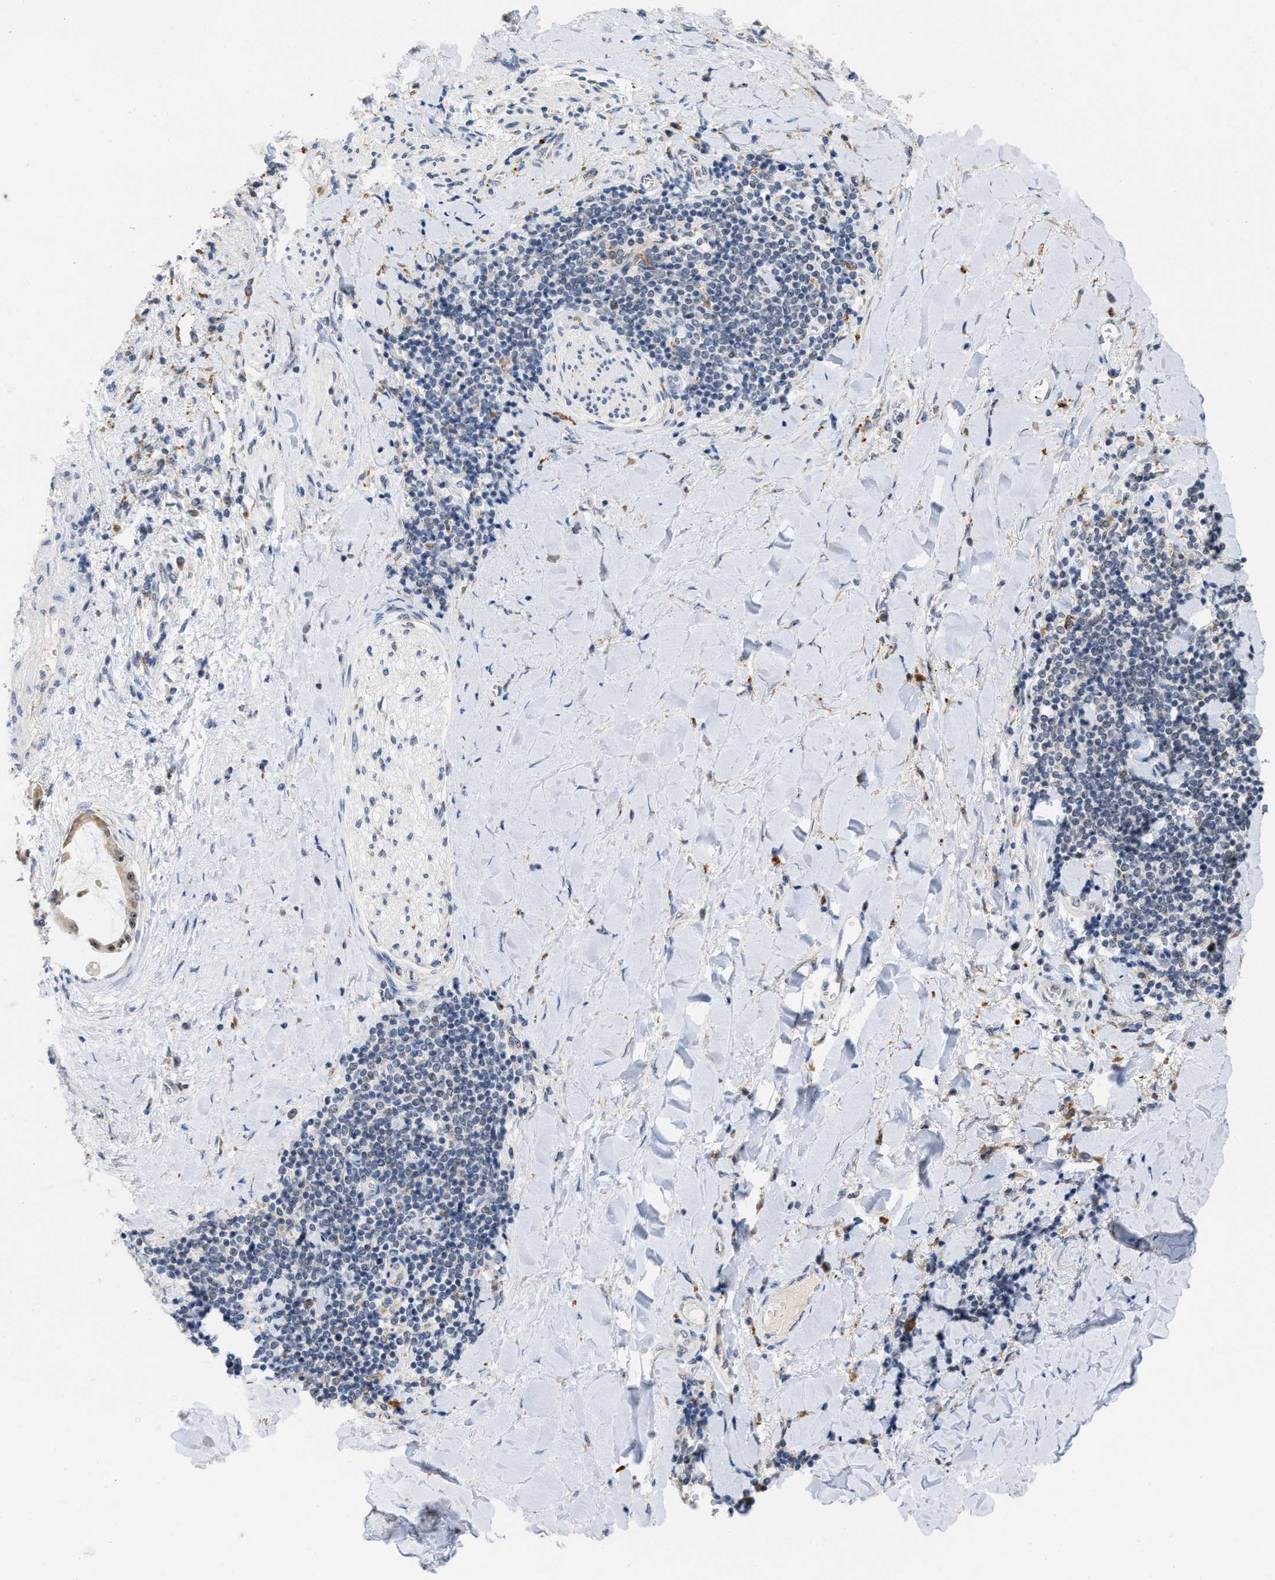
{"staining": {"intensity": "moderate", "quantity": "25%-75%", "location": "nuclear"}, "tissue": "liver cancer", "cell_type": "Tumor cells", "image_type": "cancer", "snomed": [{"axis": "morphology", "description": "Cholangiocarcinoma"}, {"axis": "topography", "description": "Liver"}], "caption": "Tumor cells demonstrate medium levels of moderate nuclear positivity in approximately 25%-75% of cells in cholangiocarcinoma (liver).", "gene": "ELAC2", "patient": {"sex": "male", "age": 50}}